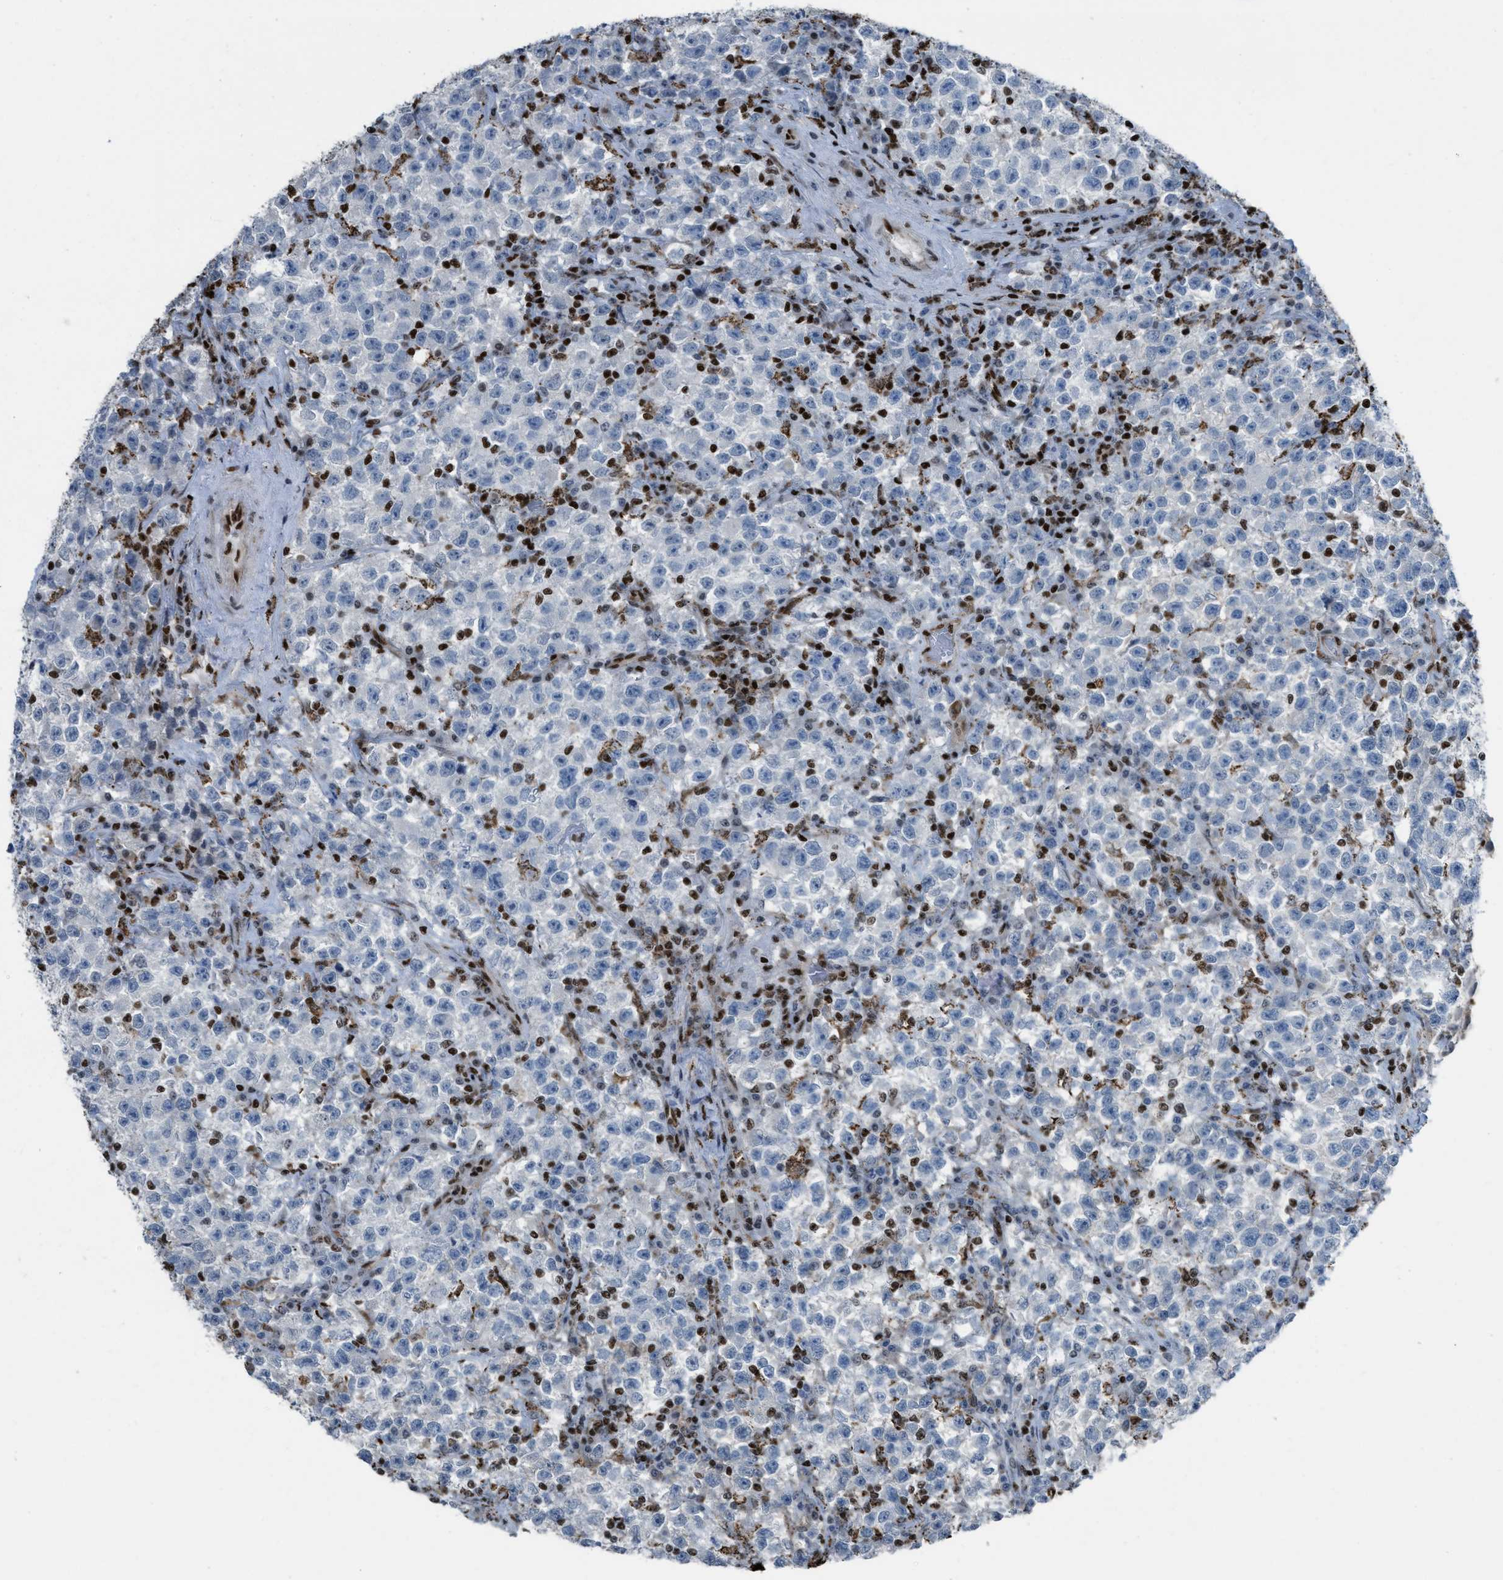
{"staining": {"intensity": "negative", "quantity": "none", "location": "none"}, "tissue": "testis cancer", "cell_type": "Tumor cells", "image_type": "cancer", "snomed": [{"axis": "morphology", "description": "Seminoma, NOS"}, {"axis": "topography", "description": "Testis"}], "caption": "DAB immunohistochemical staining of human testis cancer (seminoma) reveals no significant positivity in tumor cells.", "gene": "SLFN5", "patient": {"sex": "male", "age": 22}}